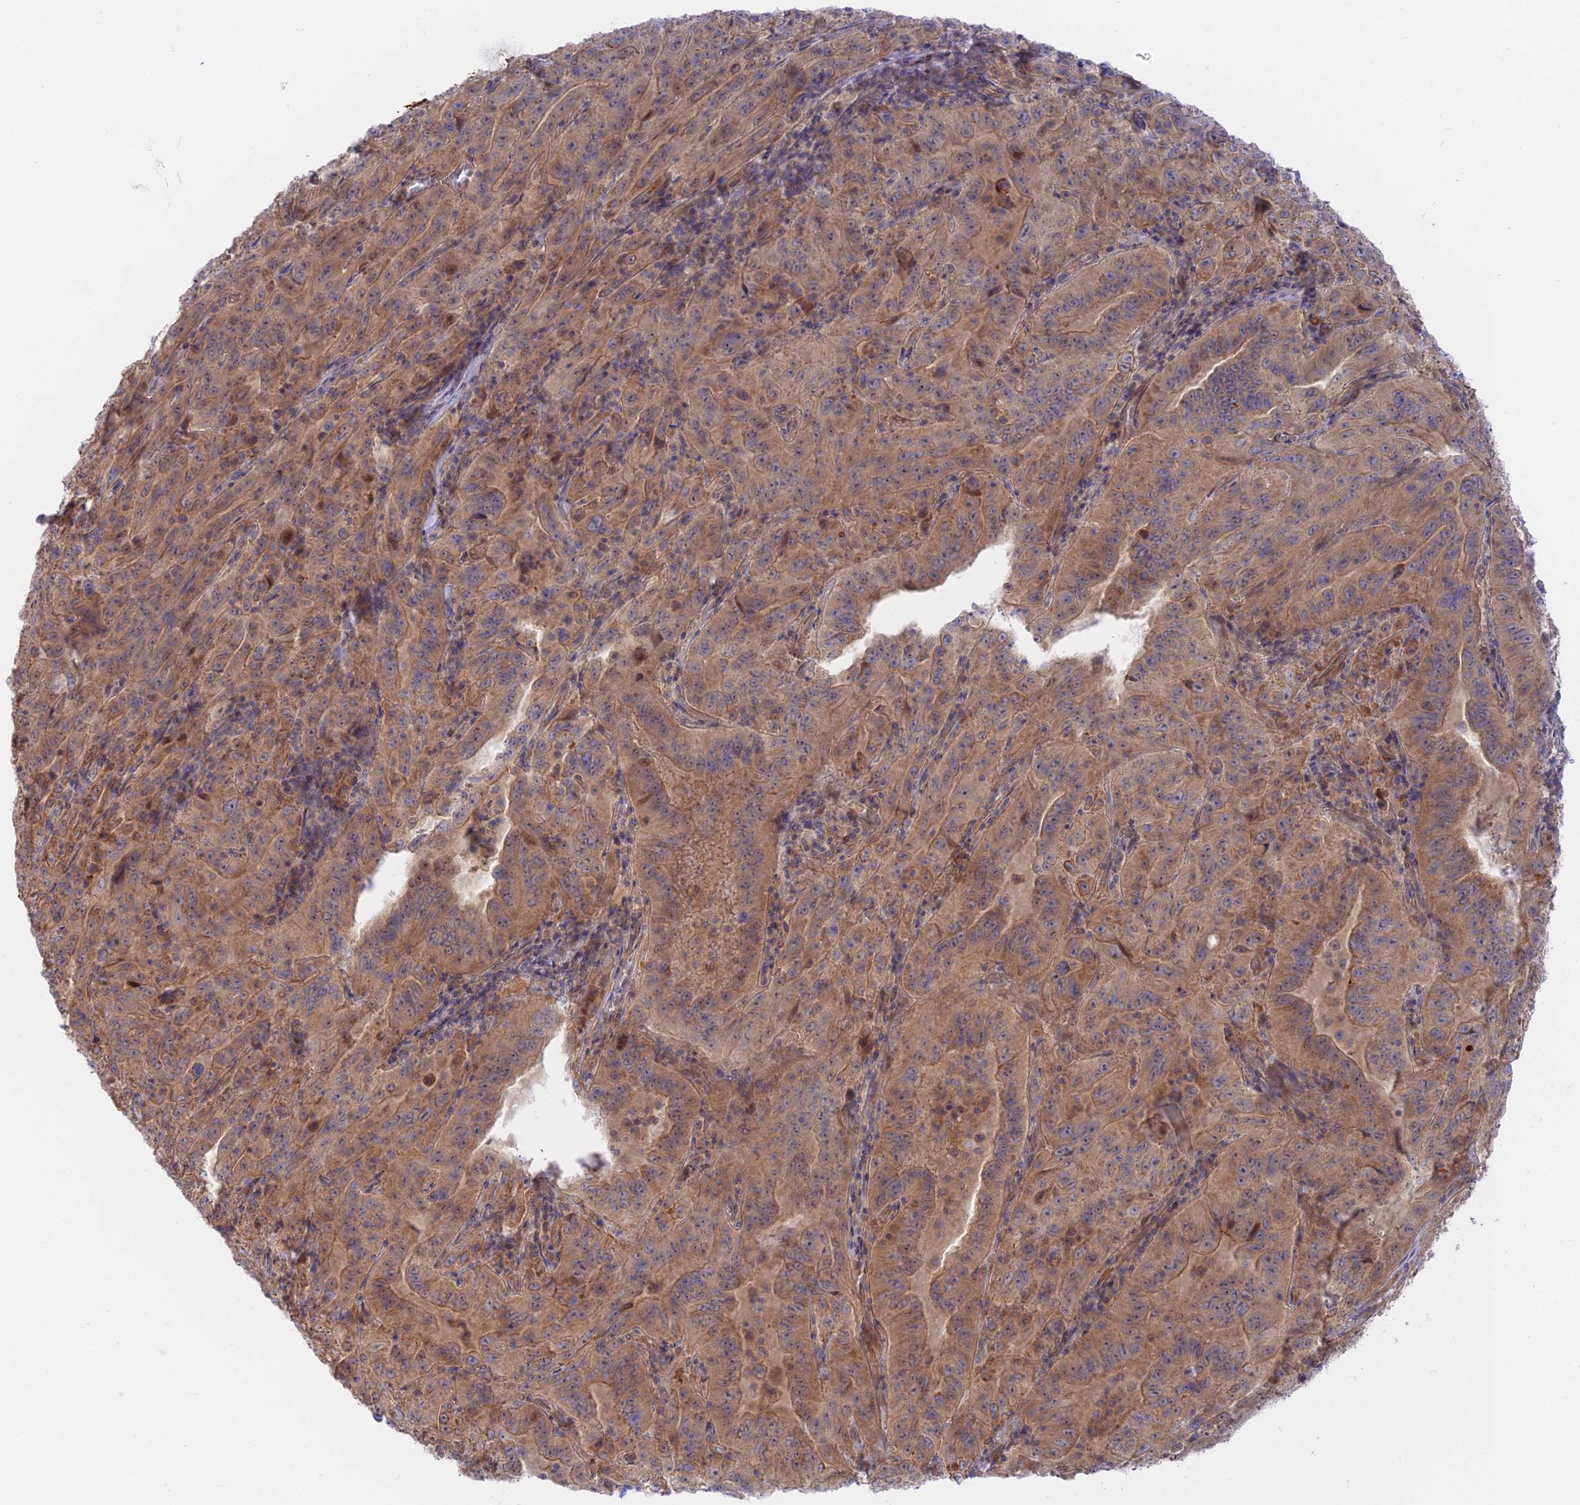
{"staining": {"intensity": "weak", "quantity": ">75%", "location": "cytoplasmic/membranous"}, "tissue": "pancreatic cancer", "cell_type": "Tumor cells", "image_type": "cancer", "snomed": [{"axis": "morphology", "description": "Adenocarcinoma, NOS"}, {"axis": "topography", "description": "Pancreas"}], "caption": "IHC of adenocarcinoma (pancreatic) displays low levels of weak cytoplasmic/membranous staining in approximately >75% of tumor cells.", "gene": "KCNAB1", "patient": {"sex": "male", "age": 63}}